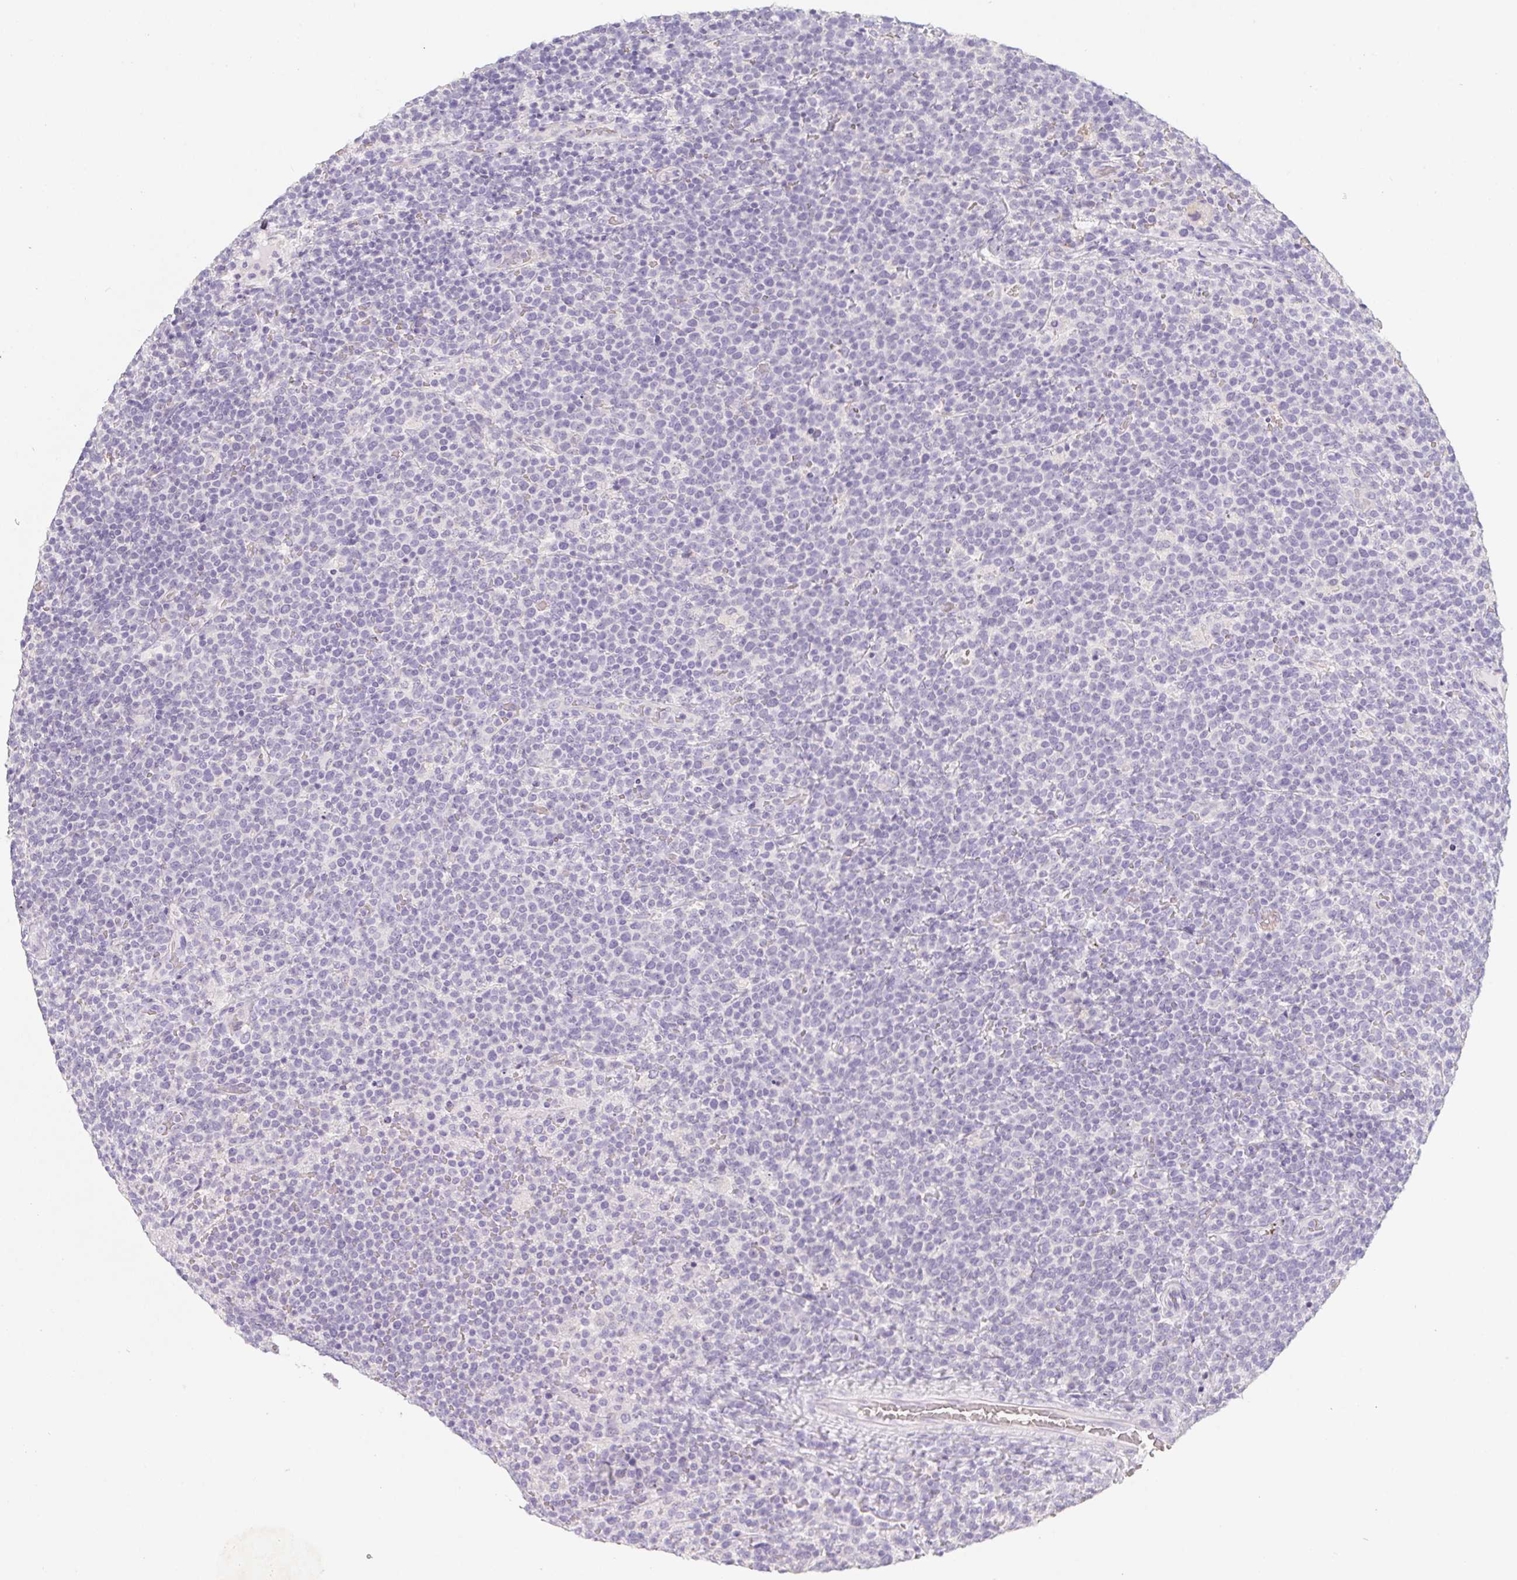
{"staining": {"intensity": "negative", "quantity": "none", "location": "none"}, "tissue": "lymphoma", "cell_type": "Tumor cells", "image_type": "cancer", "snomed": [{"axis": "morphology", "description": "Malignant lymphoma, non-Hodgkin's type, High grade"}, {"axis": "topography", "description": "Lymph node"}], "caption": "Immunohistochemistry image of human lymphoma stained for a protein (brown), which exhibits no positivity in tumor cells.", "gene": "DCD", "patient": {"sex": "male", "age": 61}}